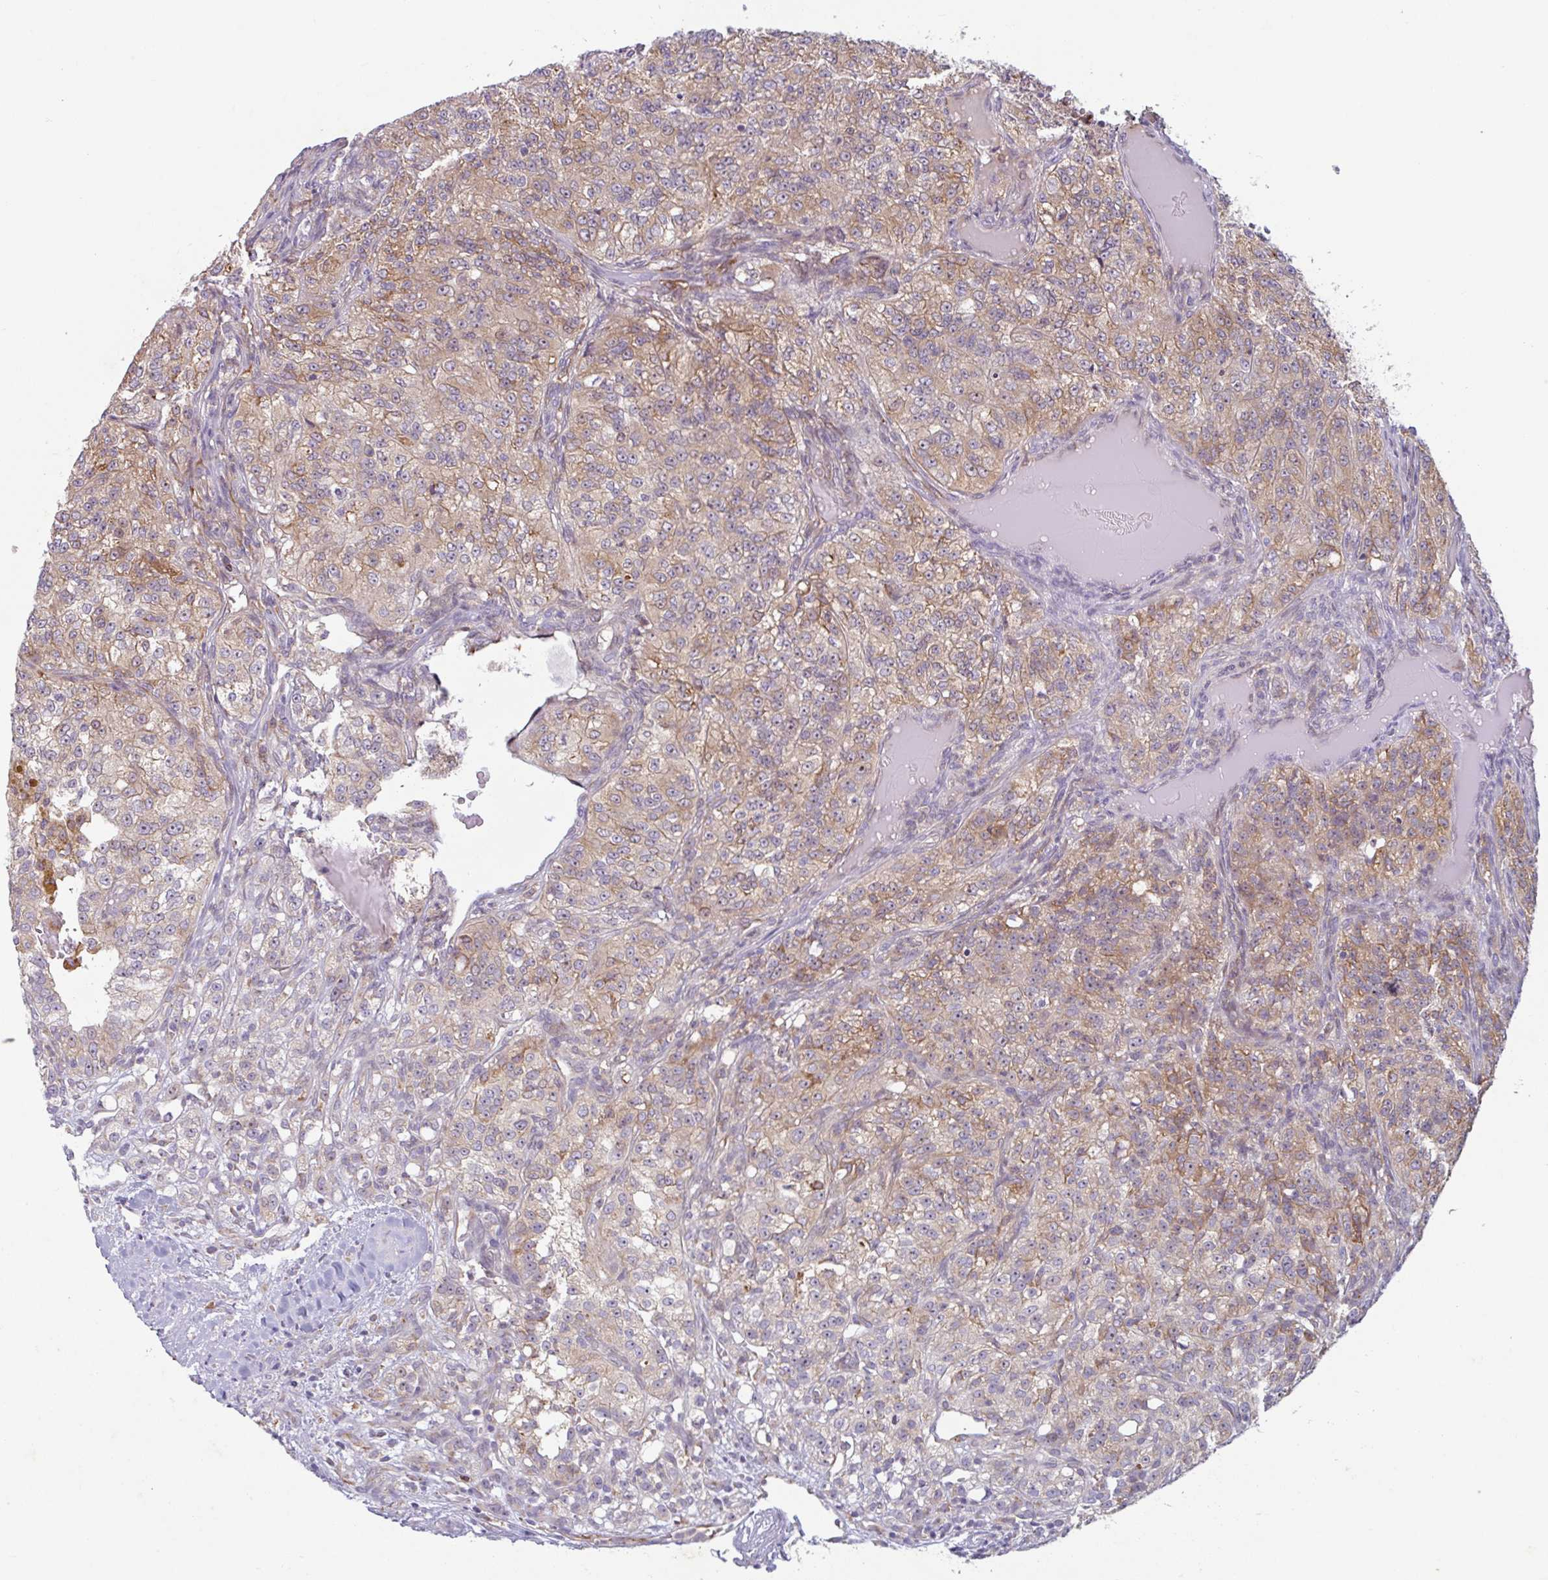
{"staining": {"intensity": "moderate", "quantity": ">75%", "location": "cytoplasmic/membranous"}, "tissue": "renal cancer", "cell_type": "Tumor cells", "image_type": "cancer", "snomed": [{"axis": "morphology", "description": "Adenocarcinoma, NOS"}, {"axis": "topography", "description": "Kidney"}], "caption": "This is an image of immunohistochemistry staining of renal adenocarcinoma, which shows moderate staining in the cytoplasmic/membranous of tumor cells.", "gene": "RIT1", "patient": {"sex": "female", "age": 63}}